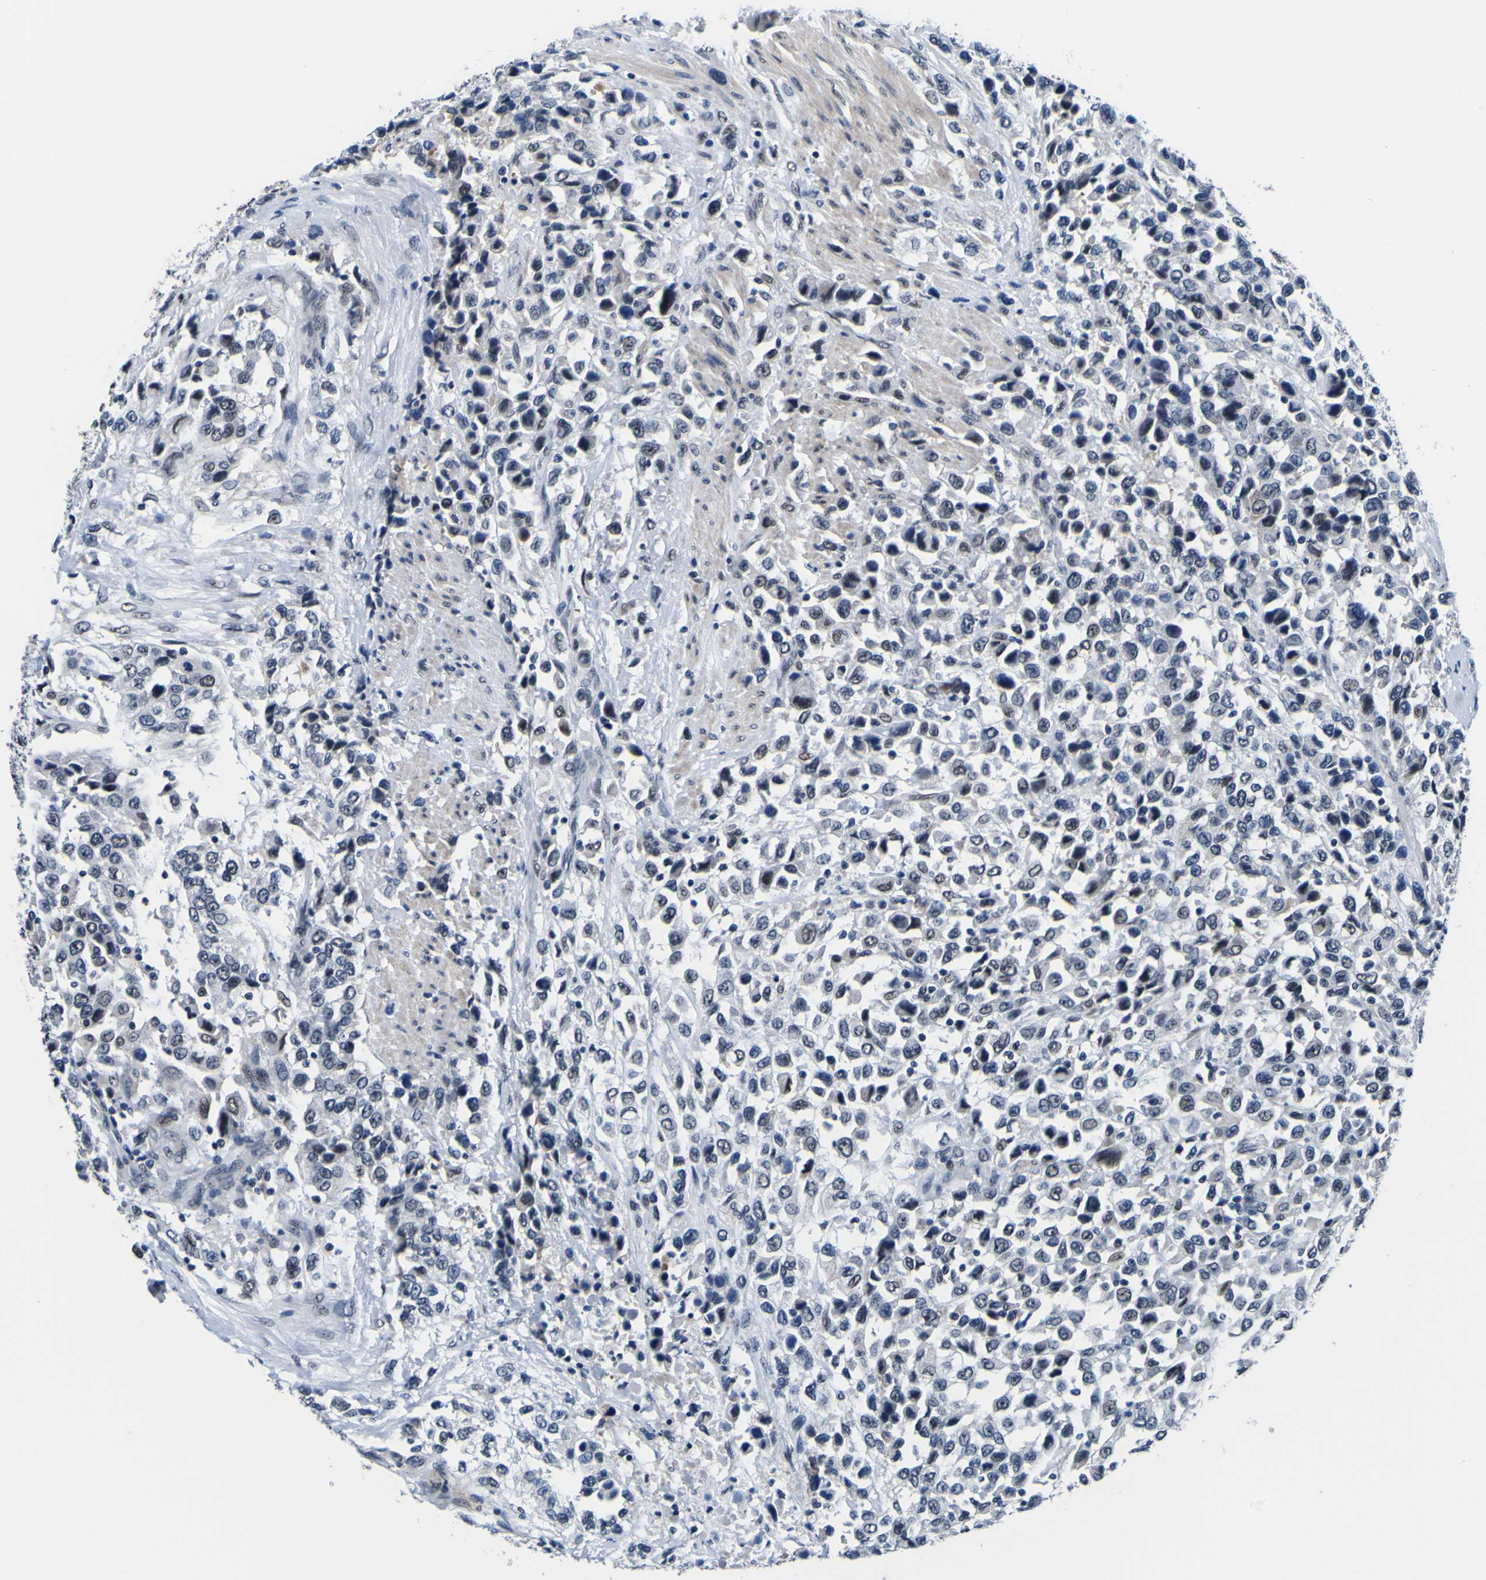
{"staining": {"intensity": "negative", "quantity": "none", "location": "none"}, "tissue": "urothelial cancer", "cell_type": "Tumor cells", "image_type": "cancer", "snomed": [{"axis": "morphology", "description": "Urothelial carcinoma, High grade"}, {"axis": "topography", "description": "Urinary bladder"}], "caption": "Protein analysis of urothelial carcinoma (high-grade) displays no significant expression in tumor cells. (Brightfield microscopy of DAB (3,3'-diaminobenzidine) immunohistochemistry at high magnification).", "gene": "CUL4B", "patient": {"sex": "female", "age": 80}}